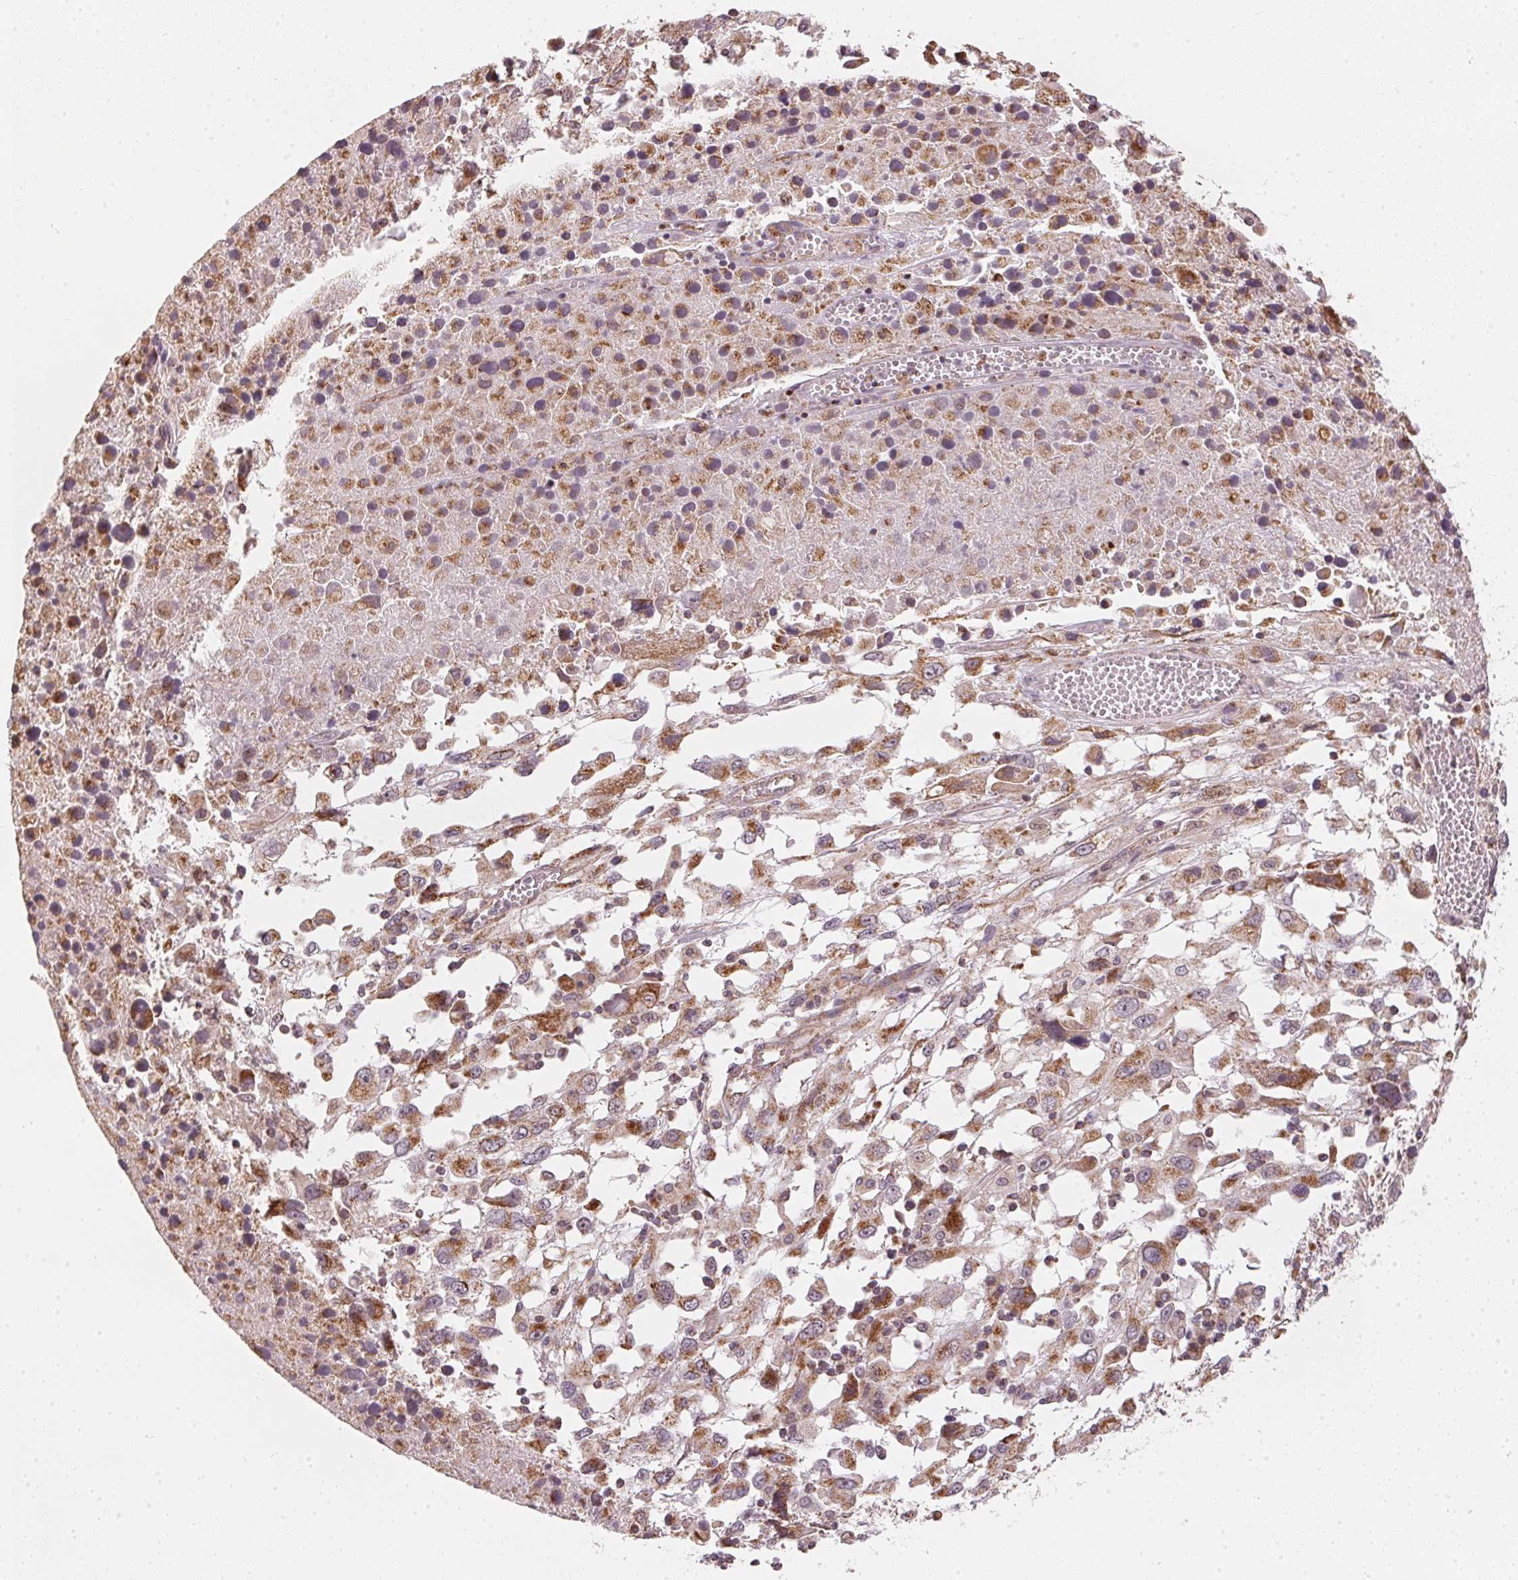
{"staining": {"intensity": "moderate", "quantity": ">75%", "location": "cytoplasmic/membranous"}, "tissue": "melanoma", "cell_type": "Tumor cells", "image_type": "cancer", "snomed": [{"axis": "morphology", "description": "Malignant melanoma, Metastatic site"}, {"axis": "topography", "description": "Soft tissue"}], "caption": "Human melanoma stained with a brown dye demonstrates moderate cytoplasmic/membranous positive staining in approximately >75% of tumor cells.", "gene": "MATCAP1", "patient": {"sex": "male", "age": 50}}